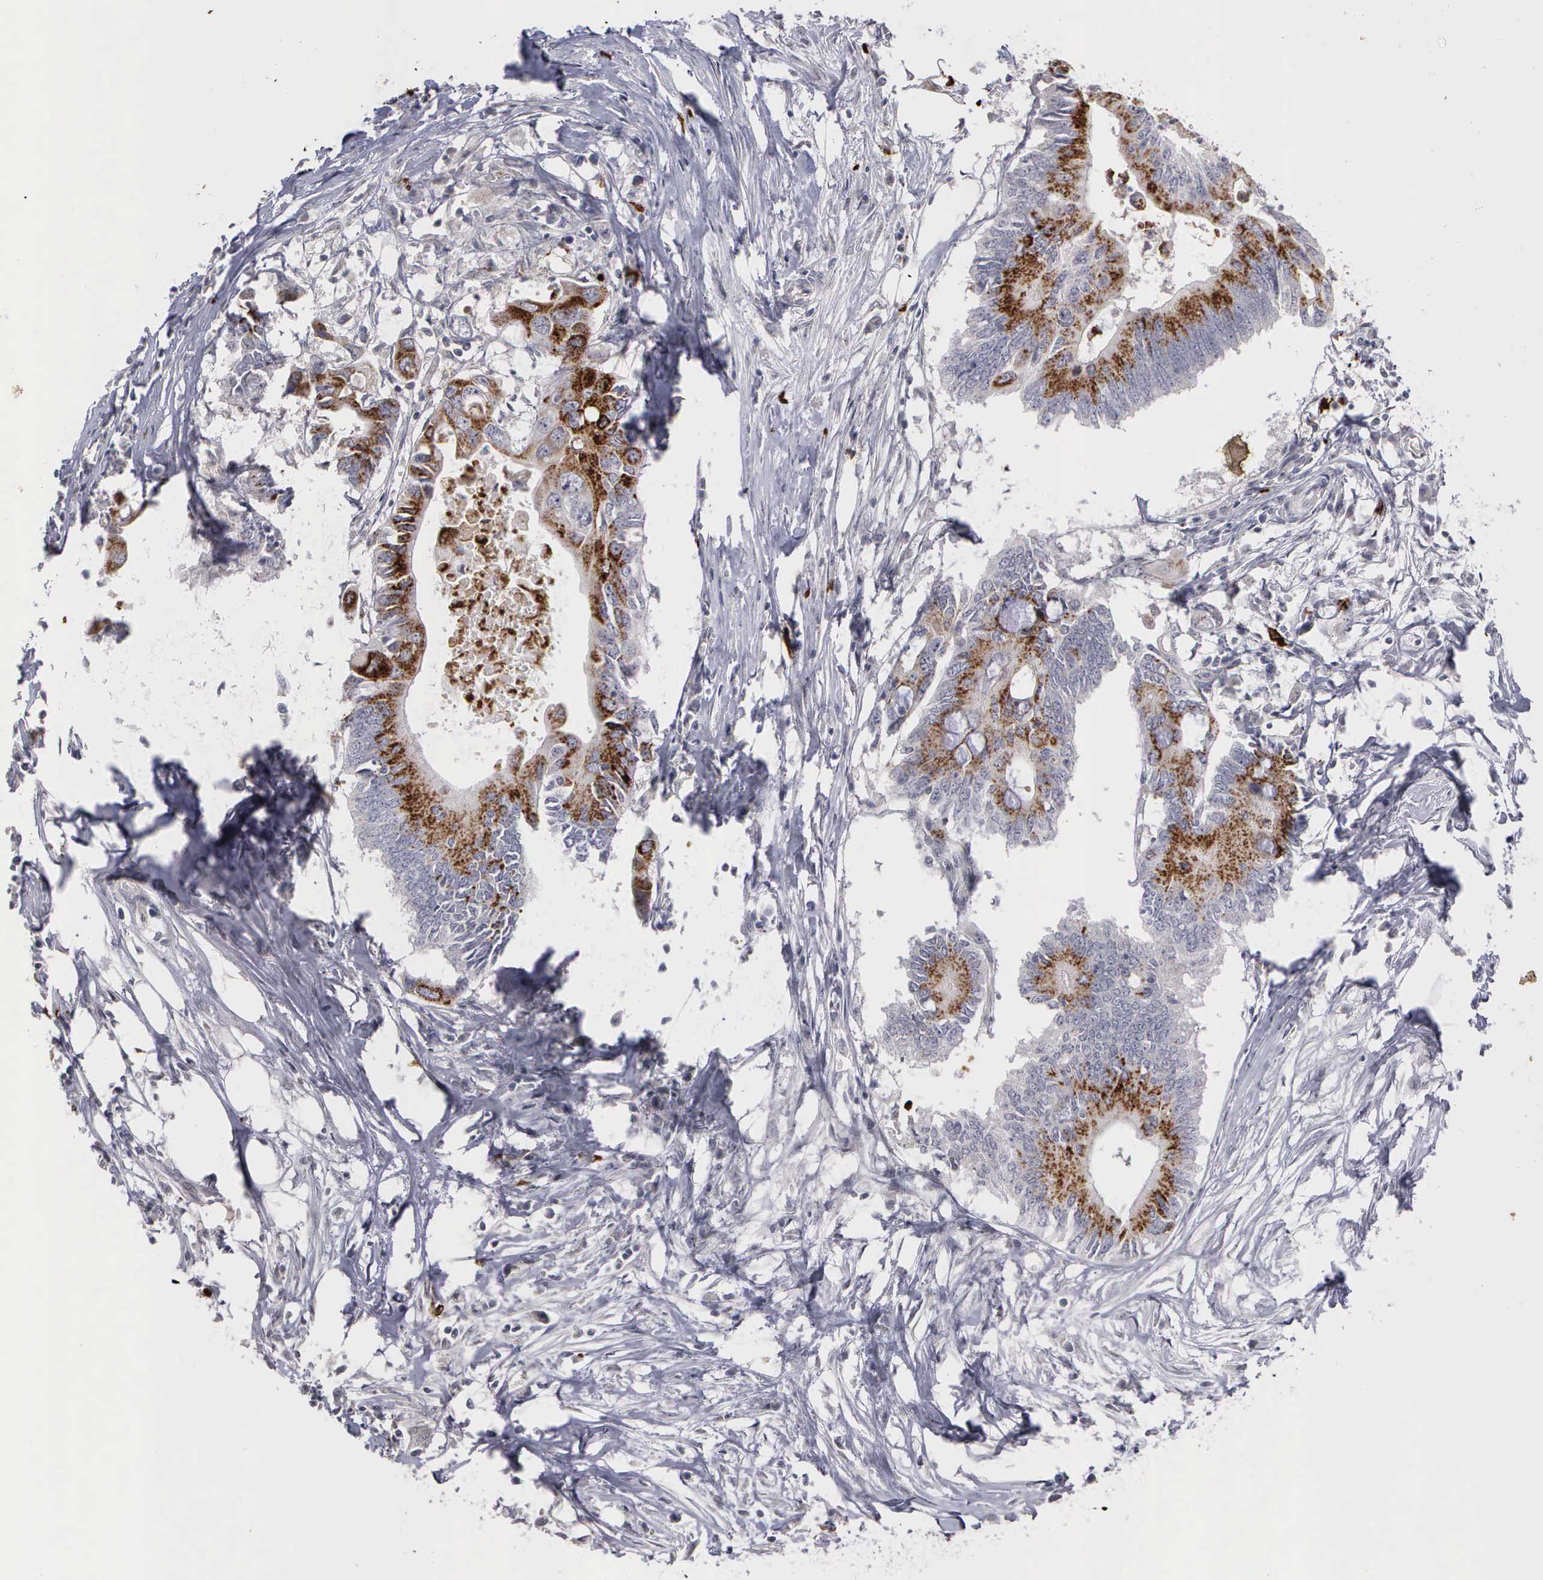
{"staining": {"intensity": "strong", "quantity": "25%-75%", "location": "cytoplasmic/membranous"}, "tissue": "colorectal cancer", "cell_type": "Tumor cells", "image_type": "cancer", "snomed": [{"axis": "morphology", "description": "Adenocarcinoma, NOS"}, {"axis": "topography", "description": "Colon"}], "caption": "High-magnification brightfield microscopy of colorectal cancer stained with DAB (brown) and counterstained with hematoxylin (blue). tumor cells exhibit strong cytoplasmic/membranous staining is appreciated in approximately25%-75% of cells.", "gene": "MMP9", "patient": {"sex": "male", "age": 71}}